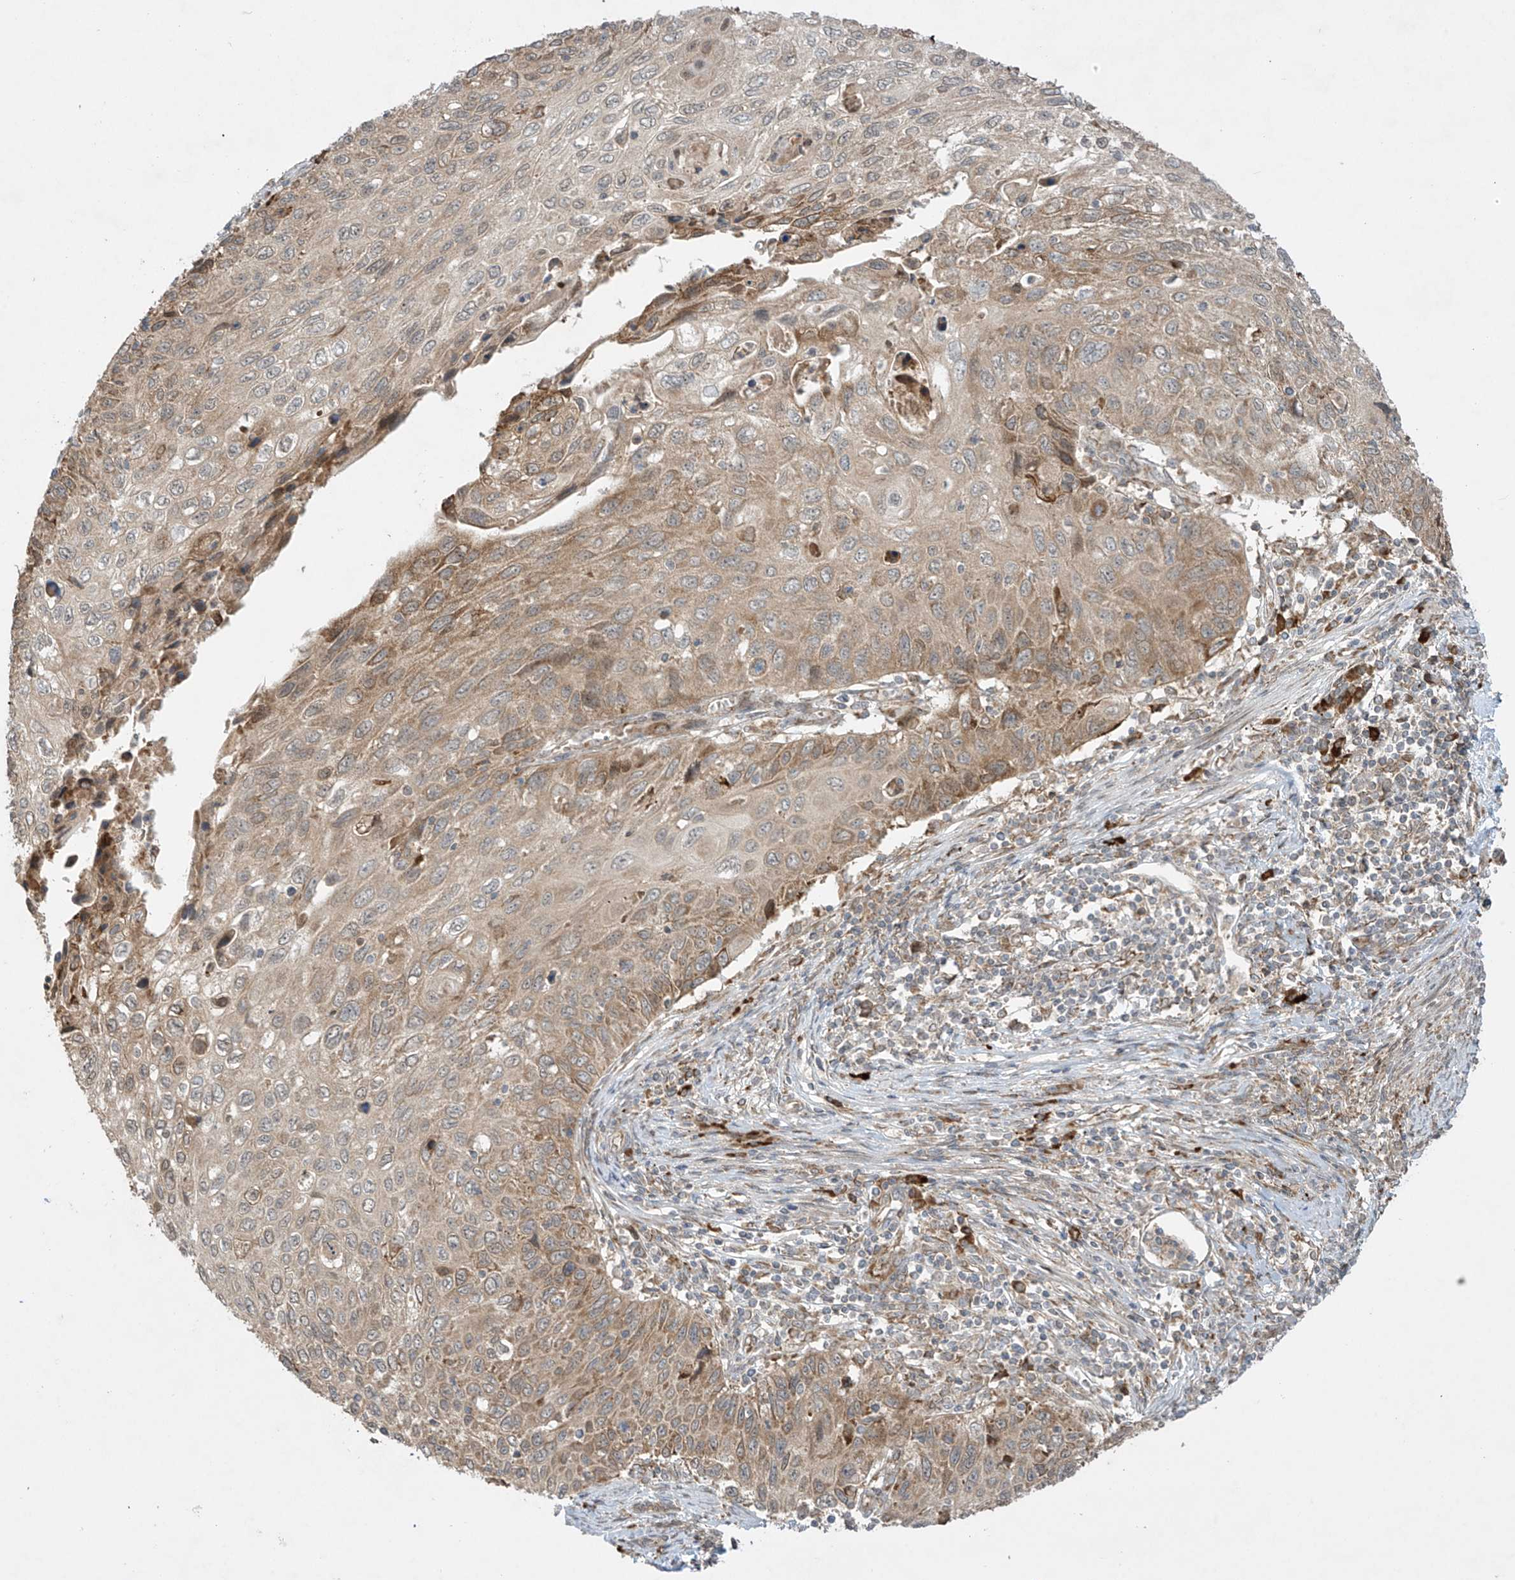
{"staining": {"intensity": "weak", "quantity": "25%-75%", "location": "cytoplasmic/membranous"}, "tissue": "cervical cancer", "cell_type": "Tumor cells", "image_type": "cancer", "snomed": [{"axis": "morphology", "description": "Squamous cell carcinoma, NOS"}, {"axis": "topography", "description": "Cervix"}], "caption": "Immunohistochemistry (IHC) micrograph of squamous cell carcinoma (cervical) stained for a protein (brown), which shows low levels of weak cytoplasmic/membranous positivity in about 25%-75% of tumor cells.", "gene": "PPAT", "patient": {"sex": "female", "age": 70}}